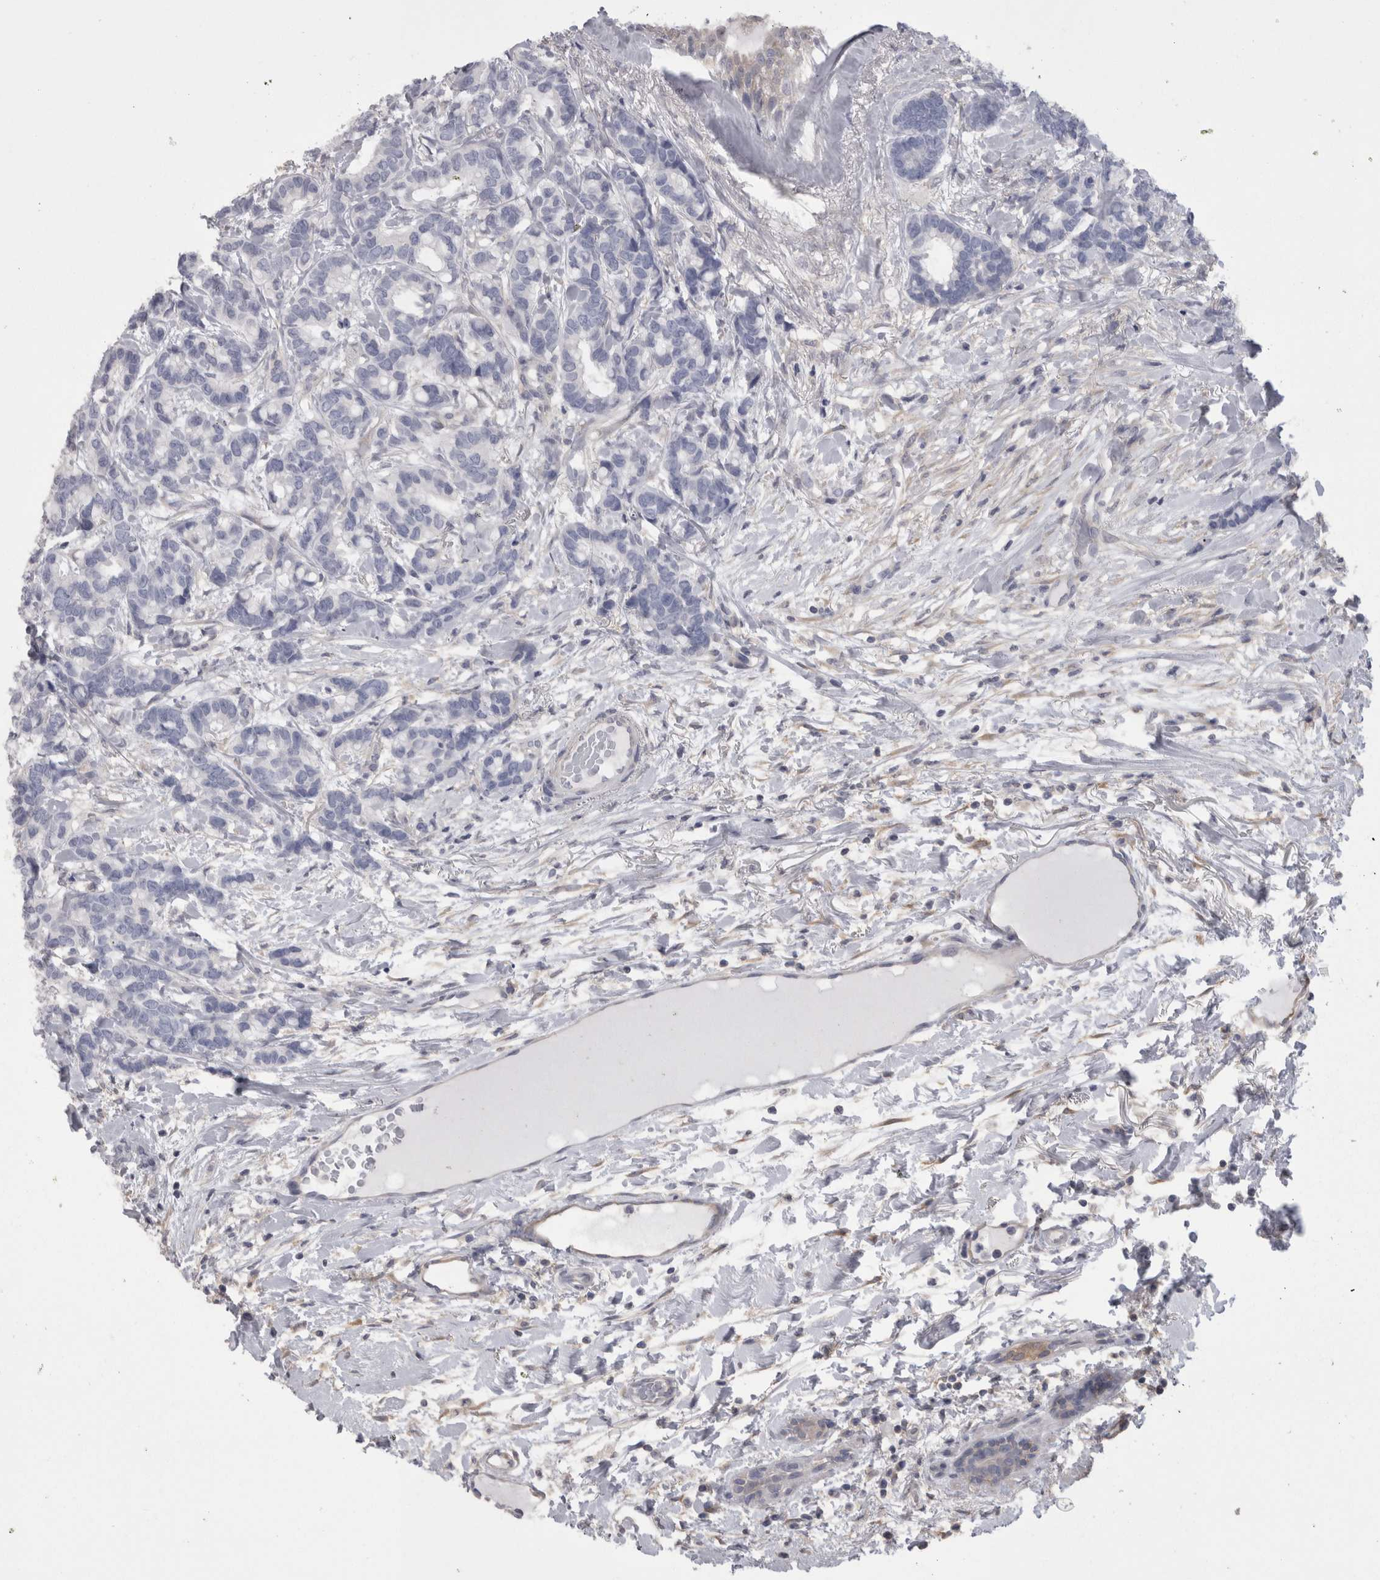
{"staining": {"intensity": "negative", "quantity": "none", "location": "none"}, "tissue": "breast cancer", "cell_type": "Tumor cells", "image_type": "cancer", "snomed": [{"axis": "morphology", "description": "Duct carcinoma"}, {"axis": "topography", "description": "Breast"}], "caption": "Protein analysis of breast cancer (invasive ductal carcinoma) reveals no significant staining in tumor cells.", "gene": "CAMK2D", "patient": {"sex": "female", "age": 87}}